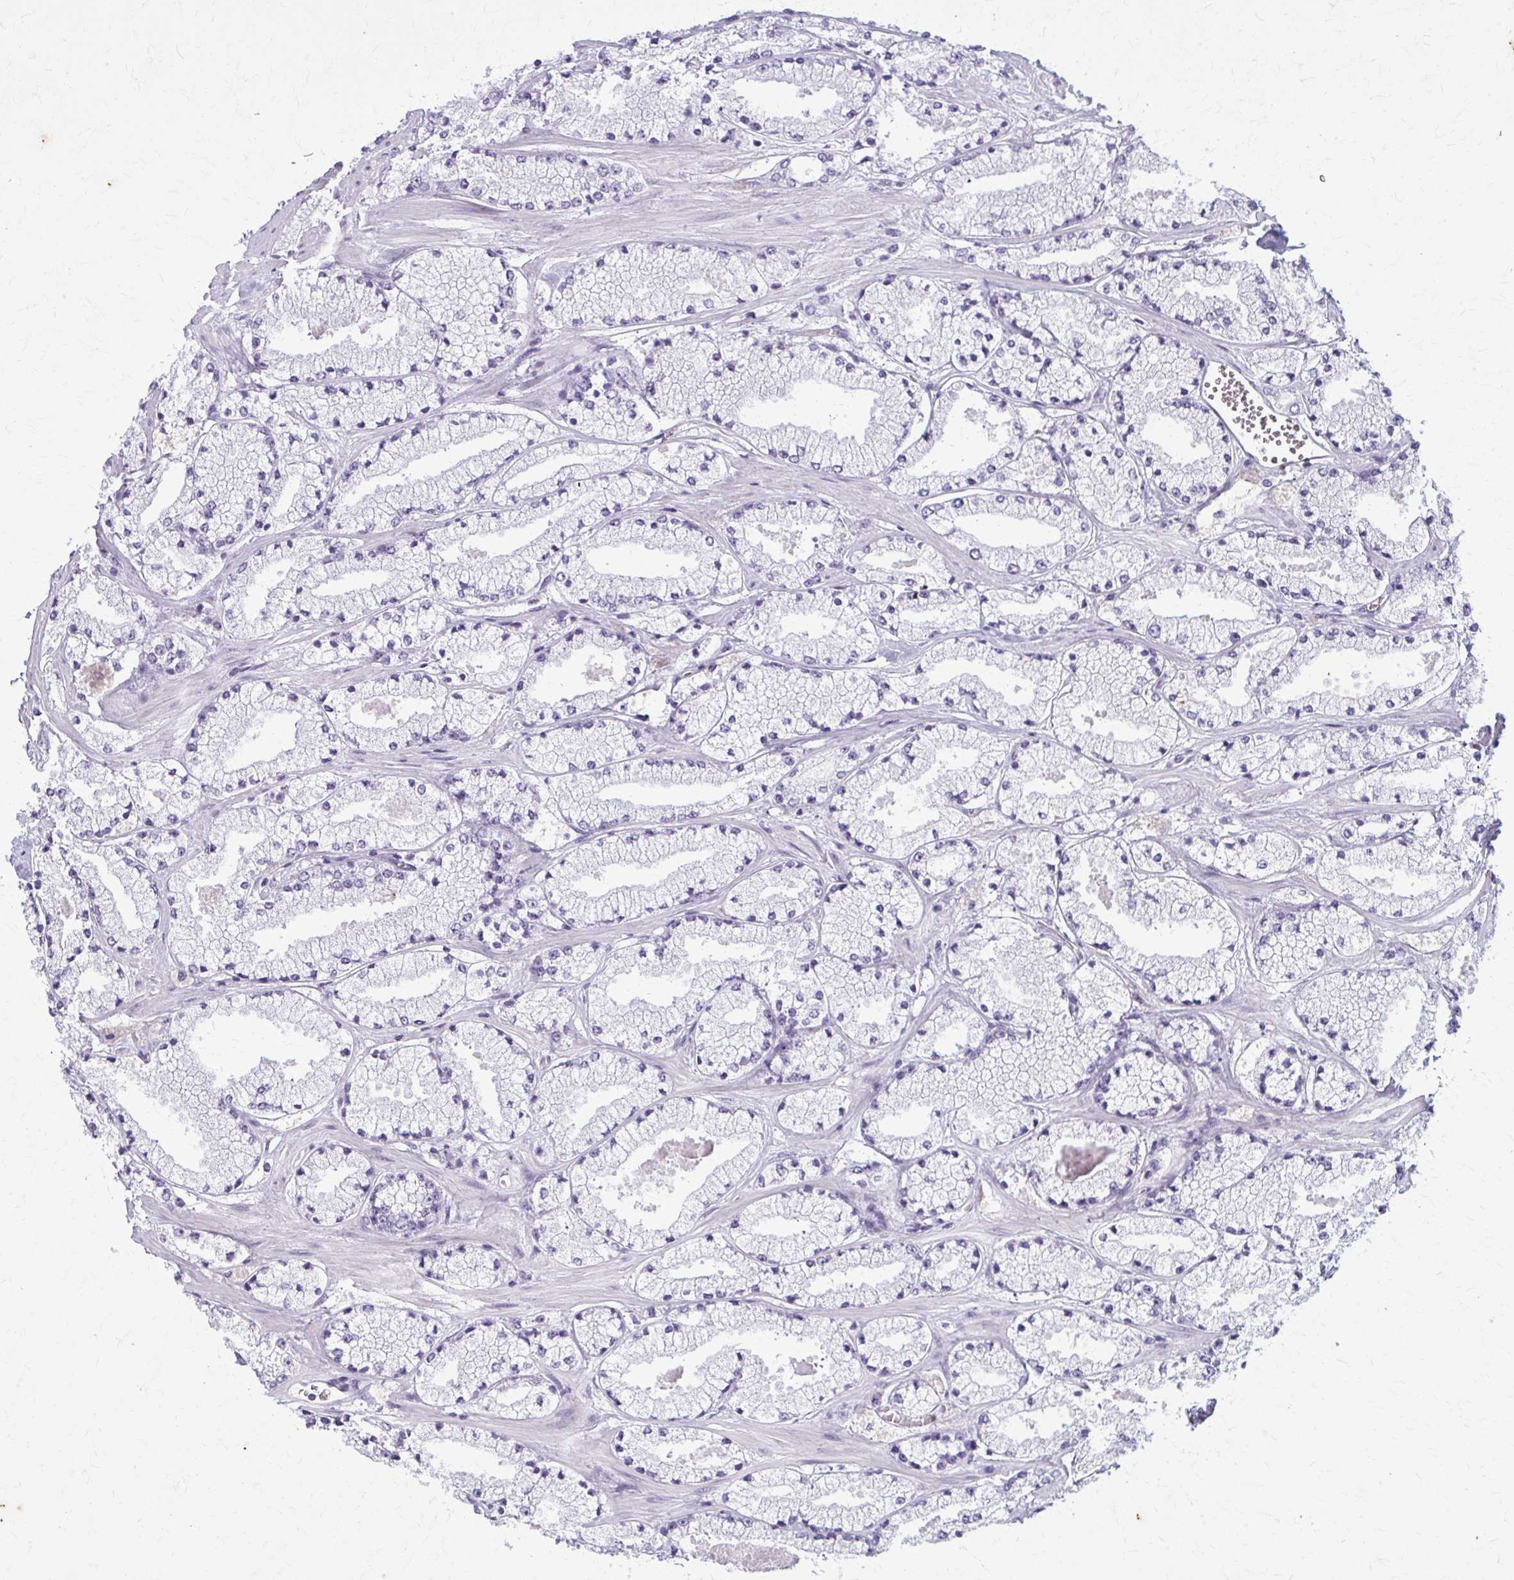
{"staining": {"intensity": "negative", "quantity": "none", "location": "none"}, "tissue": "prostate cancer", "cell_type": "Tumor cells", "image_type": "cancer", "snomed": [{"axis": "morphology", "description": "Adenocarcinoma, High grade"}, {"axis": "topography", "description": "Prostate"}], "caption": "This is an immunohistochemistry (IHC) micrograph of prostate cancer (high-grade adenocarcinoma). There is no staining in tumor cells.", "gene": "CARD9", "patient": {"sex": "male", "age": 63}}